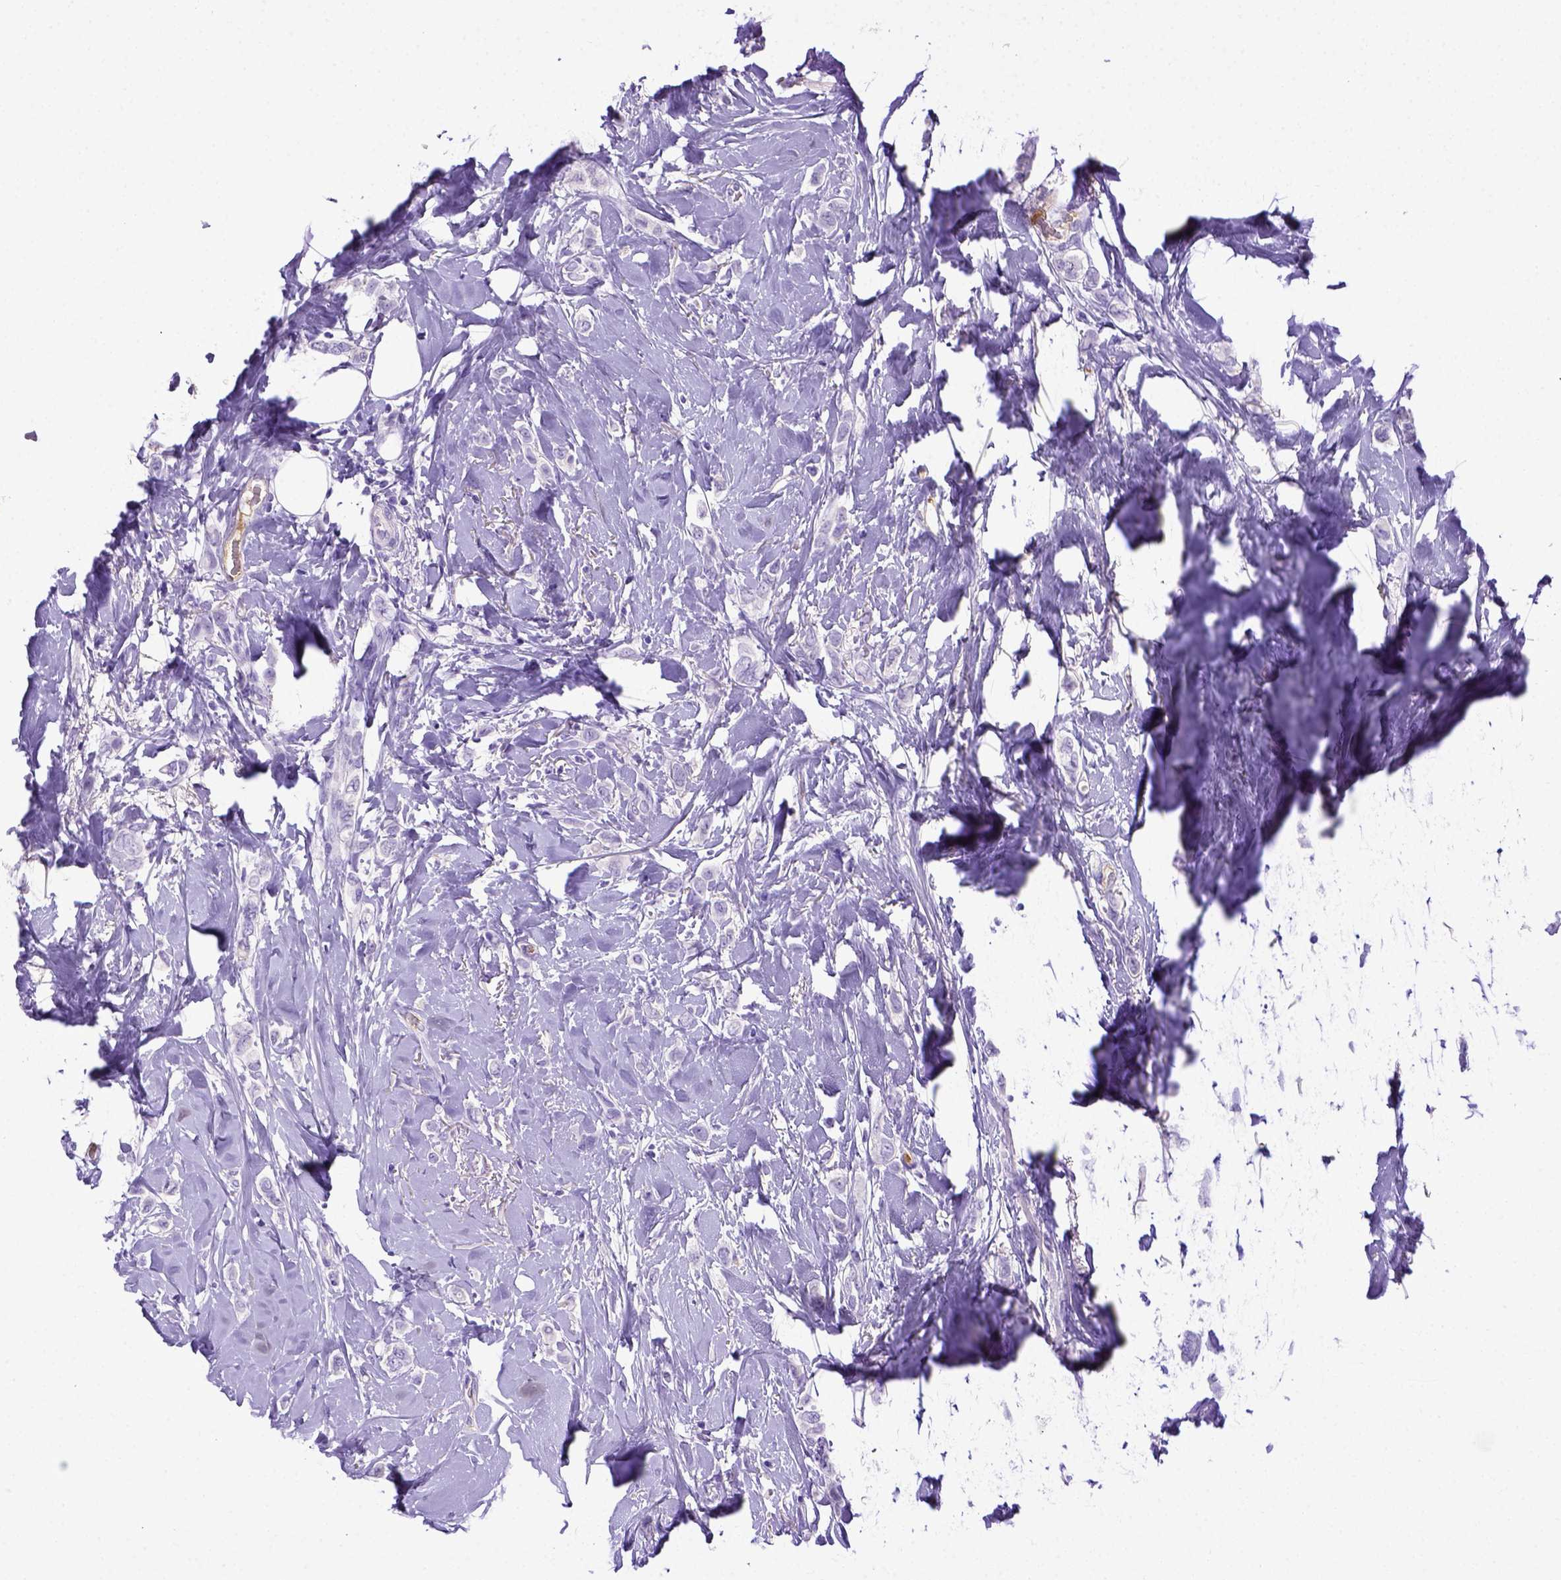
{"staining": {"intensity": "negative", "quantity": "none", "location": "none"}, "tissue": "breast cancer", "cell_type": "Tumor cells", "image_type": "cancer", "snomed": [{"axis": "morphology", "description": "Lobular carcinoma"}, {"axis": "topography", "description": "Breast"}], "caption": "Photomicrograph shows no significant protein positivity in tumor cells of lobular carcinoma (breast).", "gene": "ITIH4", "patient": {"sex": "female", "age": 66}}